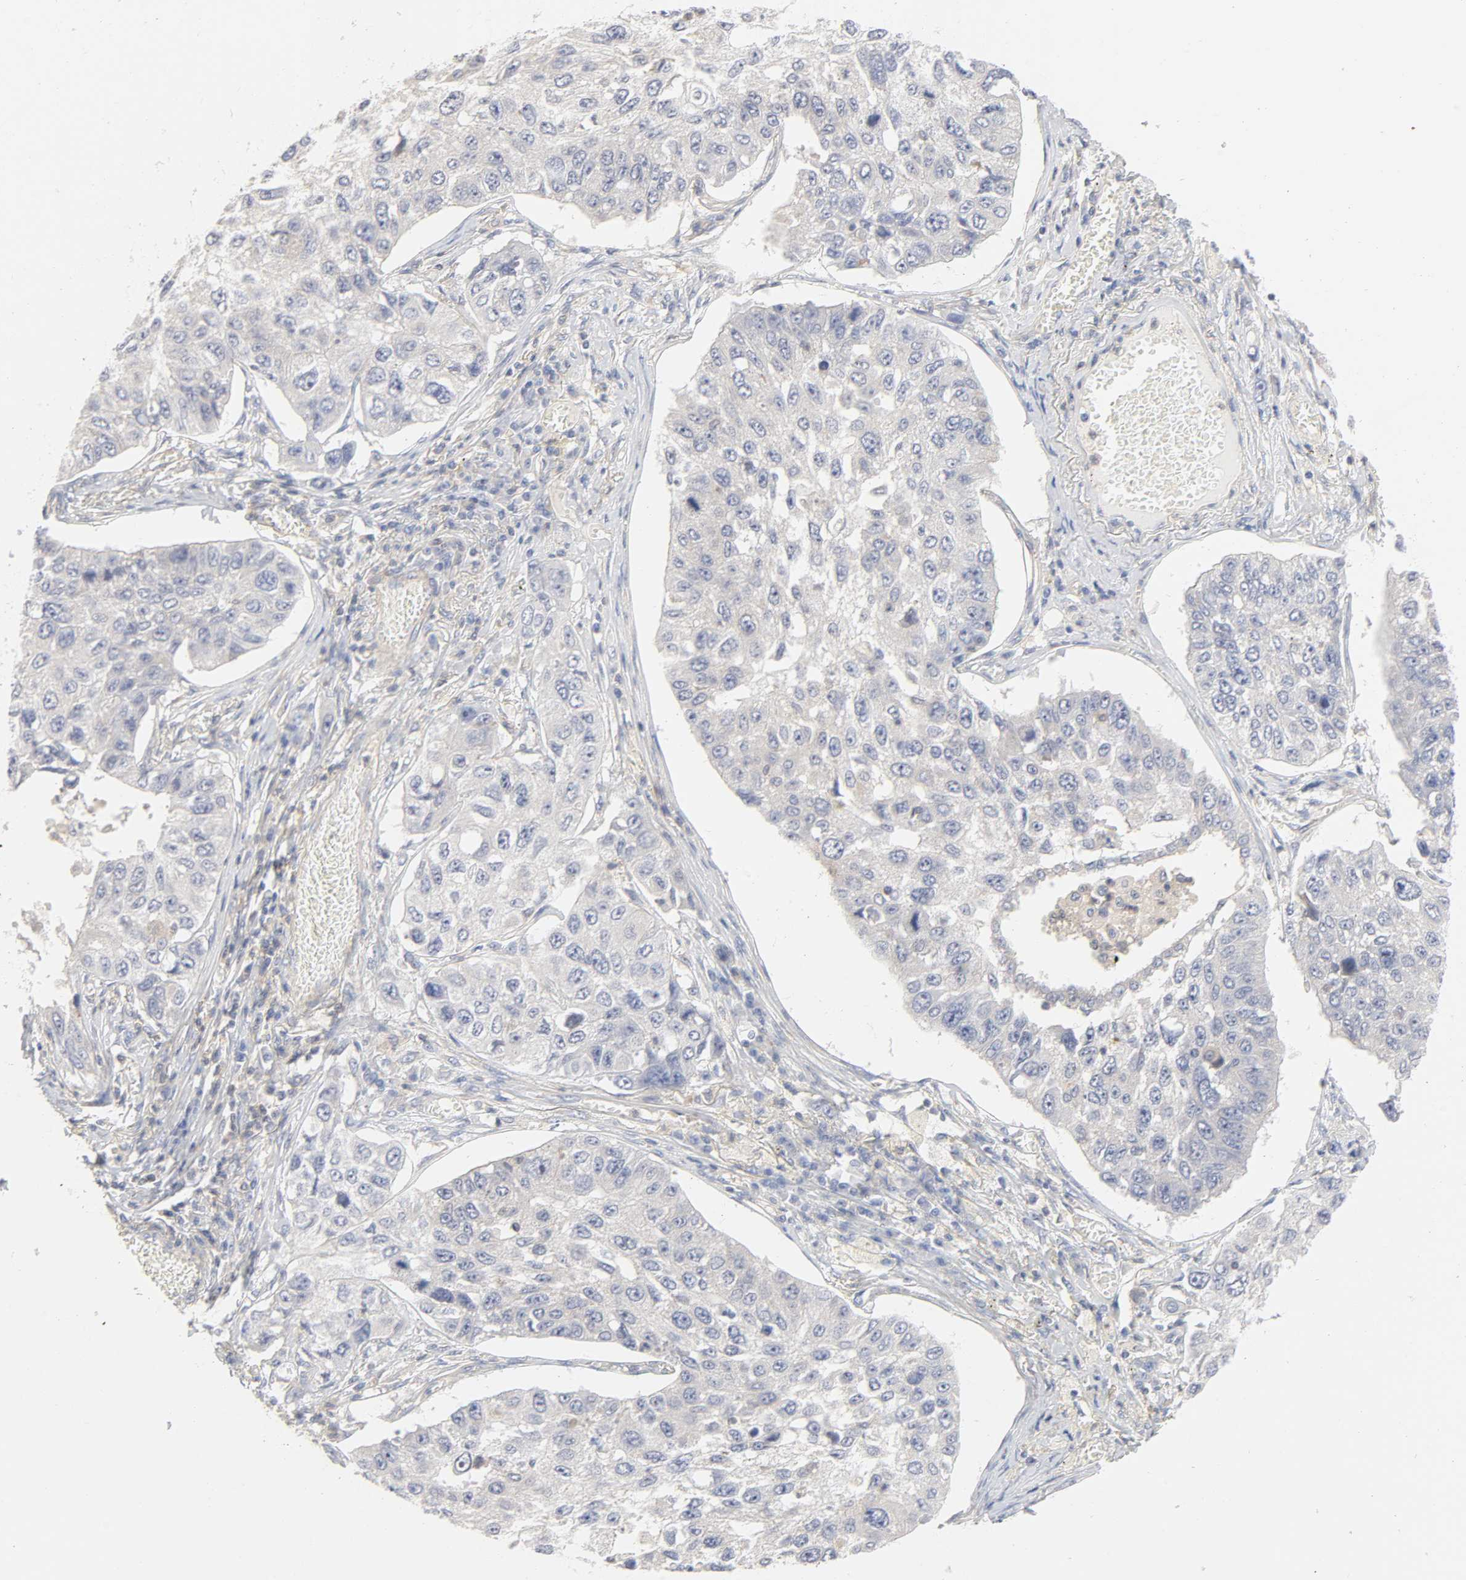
{"staining": {"intensity": "negative", "quantity": "none", "location": "none"}, "tissue": "lung cancer", "cell_type": "Tumor cells", "image_type": "cancer", "snomed": [{"axis": "morphology", "description": "Squamous cell carcinoma, NOS"}, {"axis": "topography", "description": "Lung"}], "caption": "IHC of human lung cancer (squamous cell carcinoma) displays no expression in tumor cells.", "gene": "ROCK1", "patient": {"sex": "male", "age": 71}}